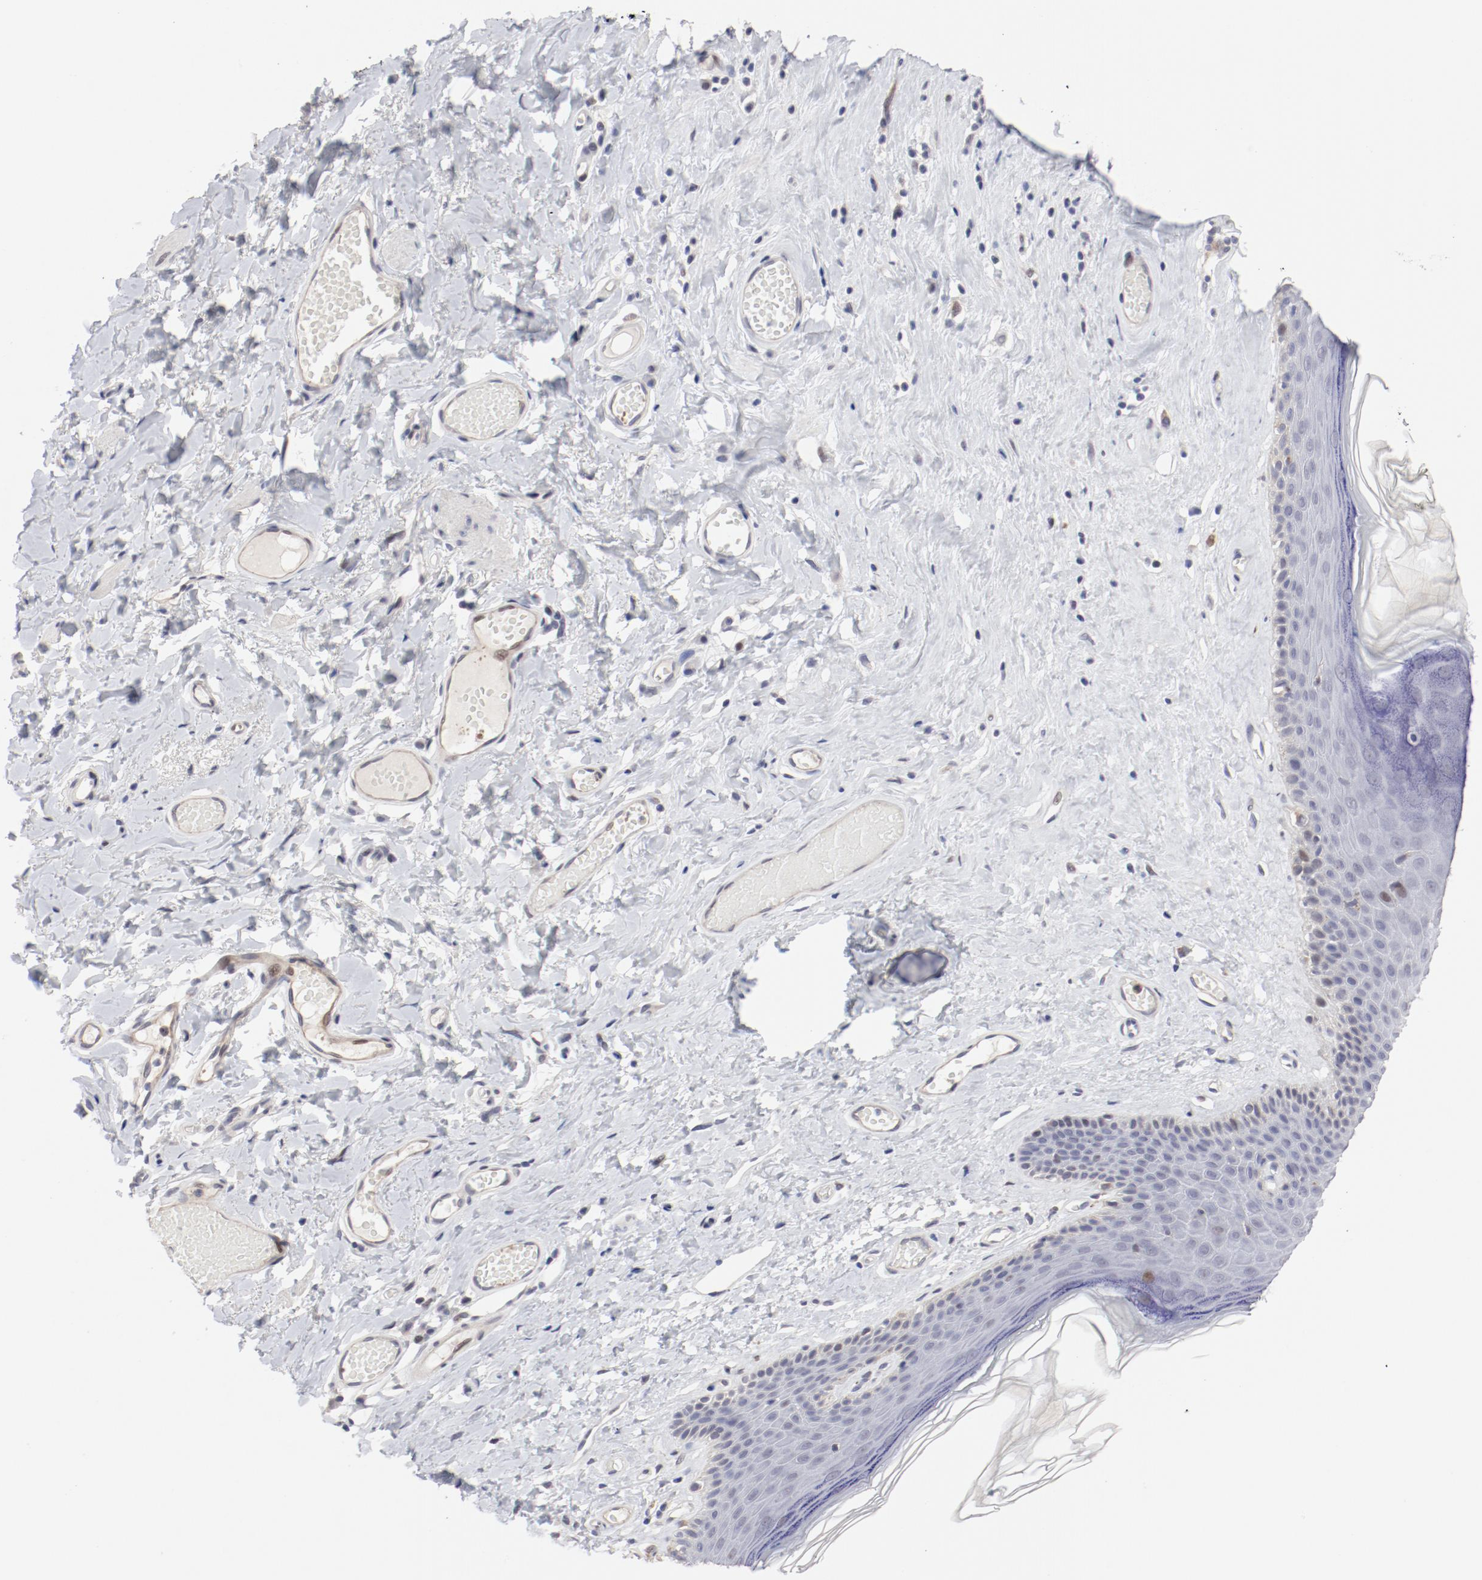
{"staining": {"intensity": "weak", "quantity": "<25%", "location": "cytoplasmic/membranous"}, "tissue": "skin", "cell_type": "Epidermal cells", "image_type": "normal", "snomed": [{"axis": "morphology", "description": "Normal tissue, NOS"}, {"axis": "morphology", "description": "Inflammation, NOS"}, {"axis": "topography", "description": "Vulva"}], "caption": "DAB (3,3'-diaminobenzidine) immunohistochemical staining of unremarkable skin demonstrates no significant expression in epidermal cells.", "gene": "FSCB", "patient": {"sex": "female", "age": 84}}